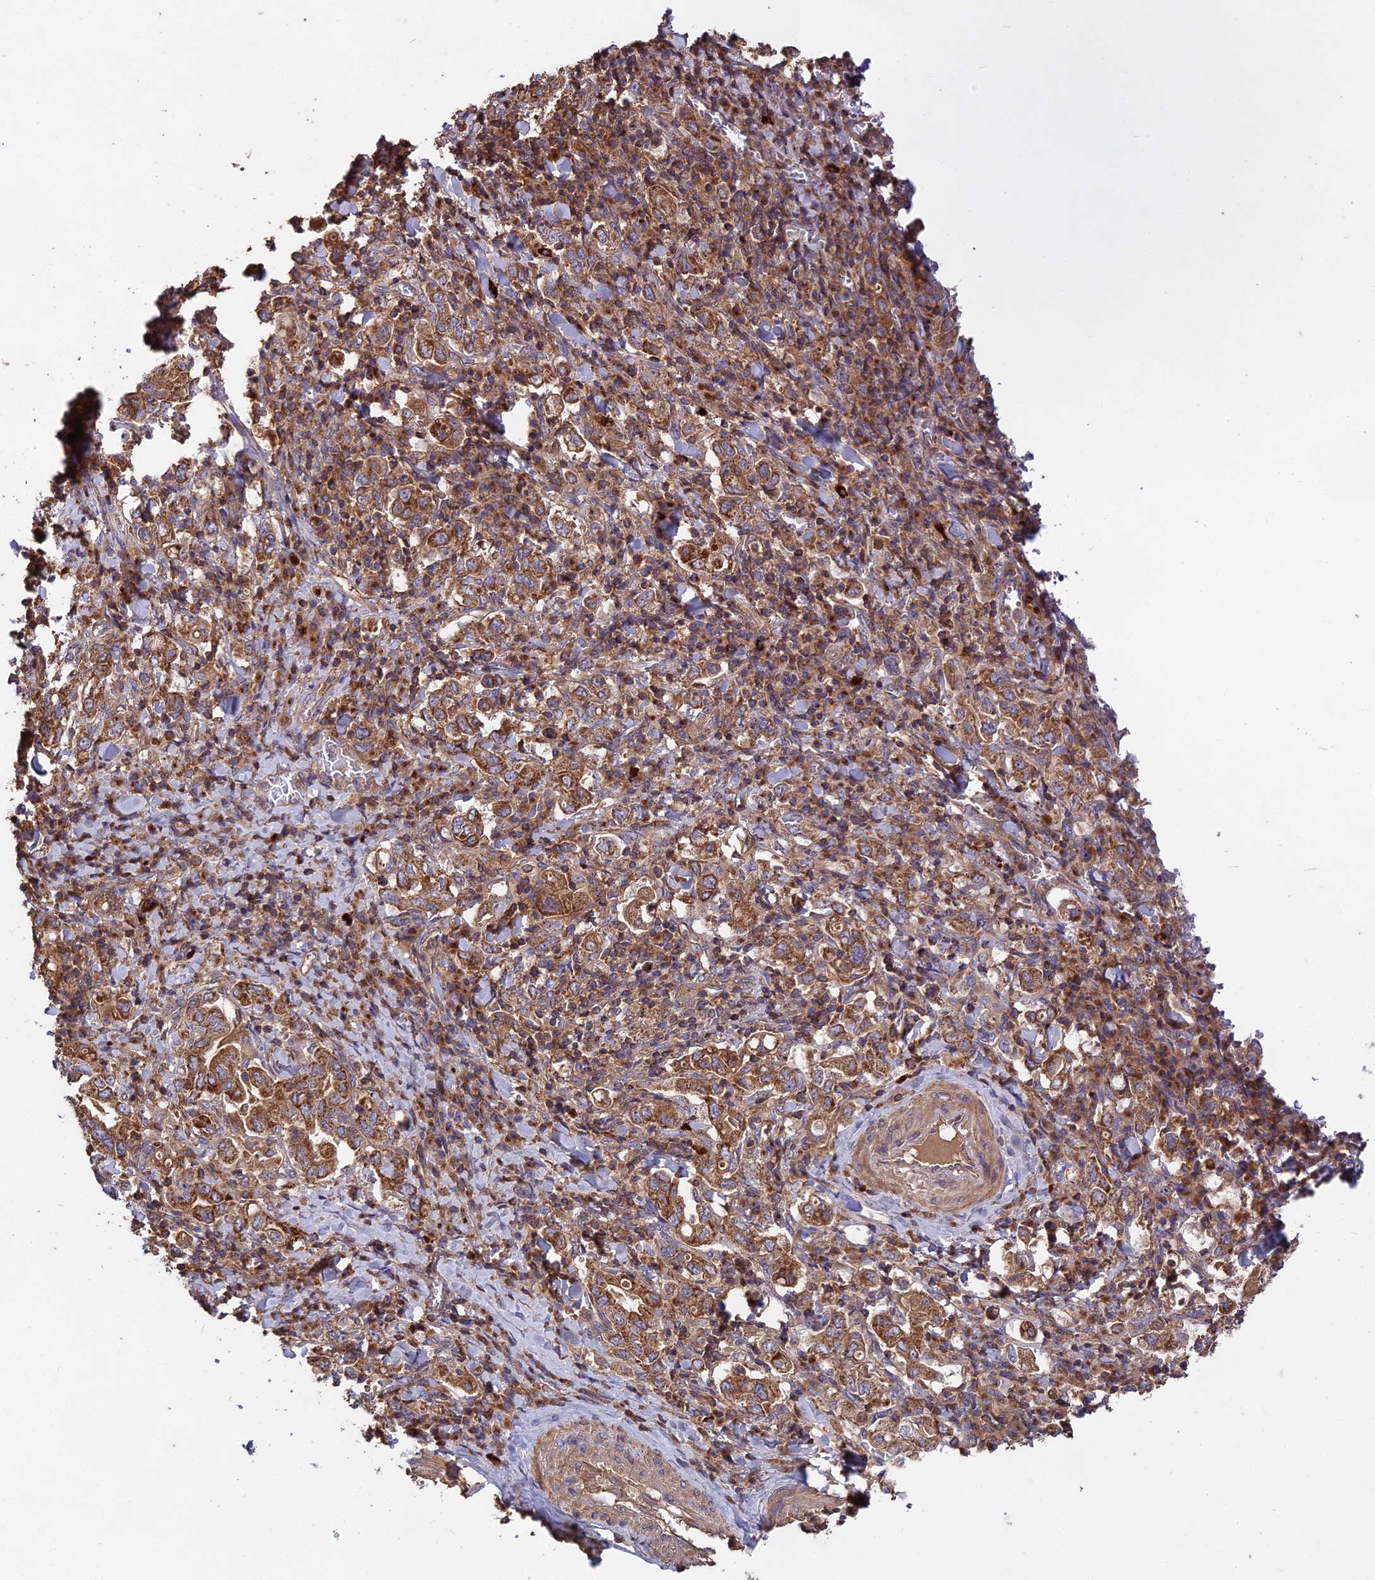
{"staining": {"intensity": "moderate", "quantity": ">75%", "location": "cytoplasmic/membranous"}, "tissue": "stomach cancer", "cell_type": "Tumor cells", "image_type": "cancer", "snomed": [{"axis": "morphology", "description": "Adenocarcinoma, NOS"}, {"axis": "topography", "description": "Stomach, upper"}], "caption": "Stomach cancer (adenocarcinoma) was stained to show a protein in brown. There is medium levels of moderate cytoplasmic/membranous staining in approximately >75% of tumor cells. (brown staining indicates protein expression, while blue staining denotes nuclei).", "gene": "NUDT8", "patient": {"sex": "male", "age": 62}}